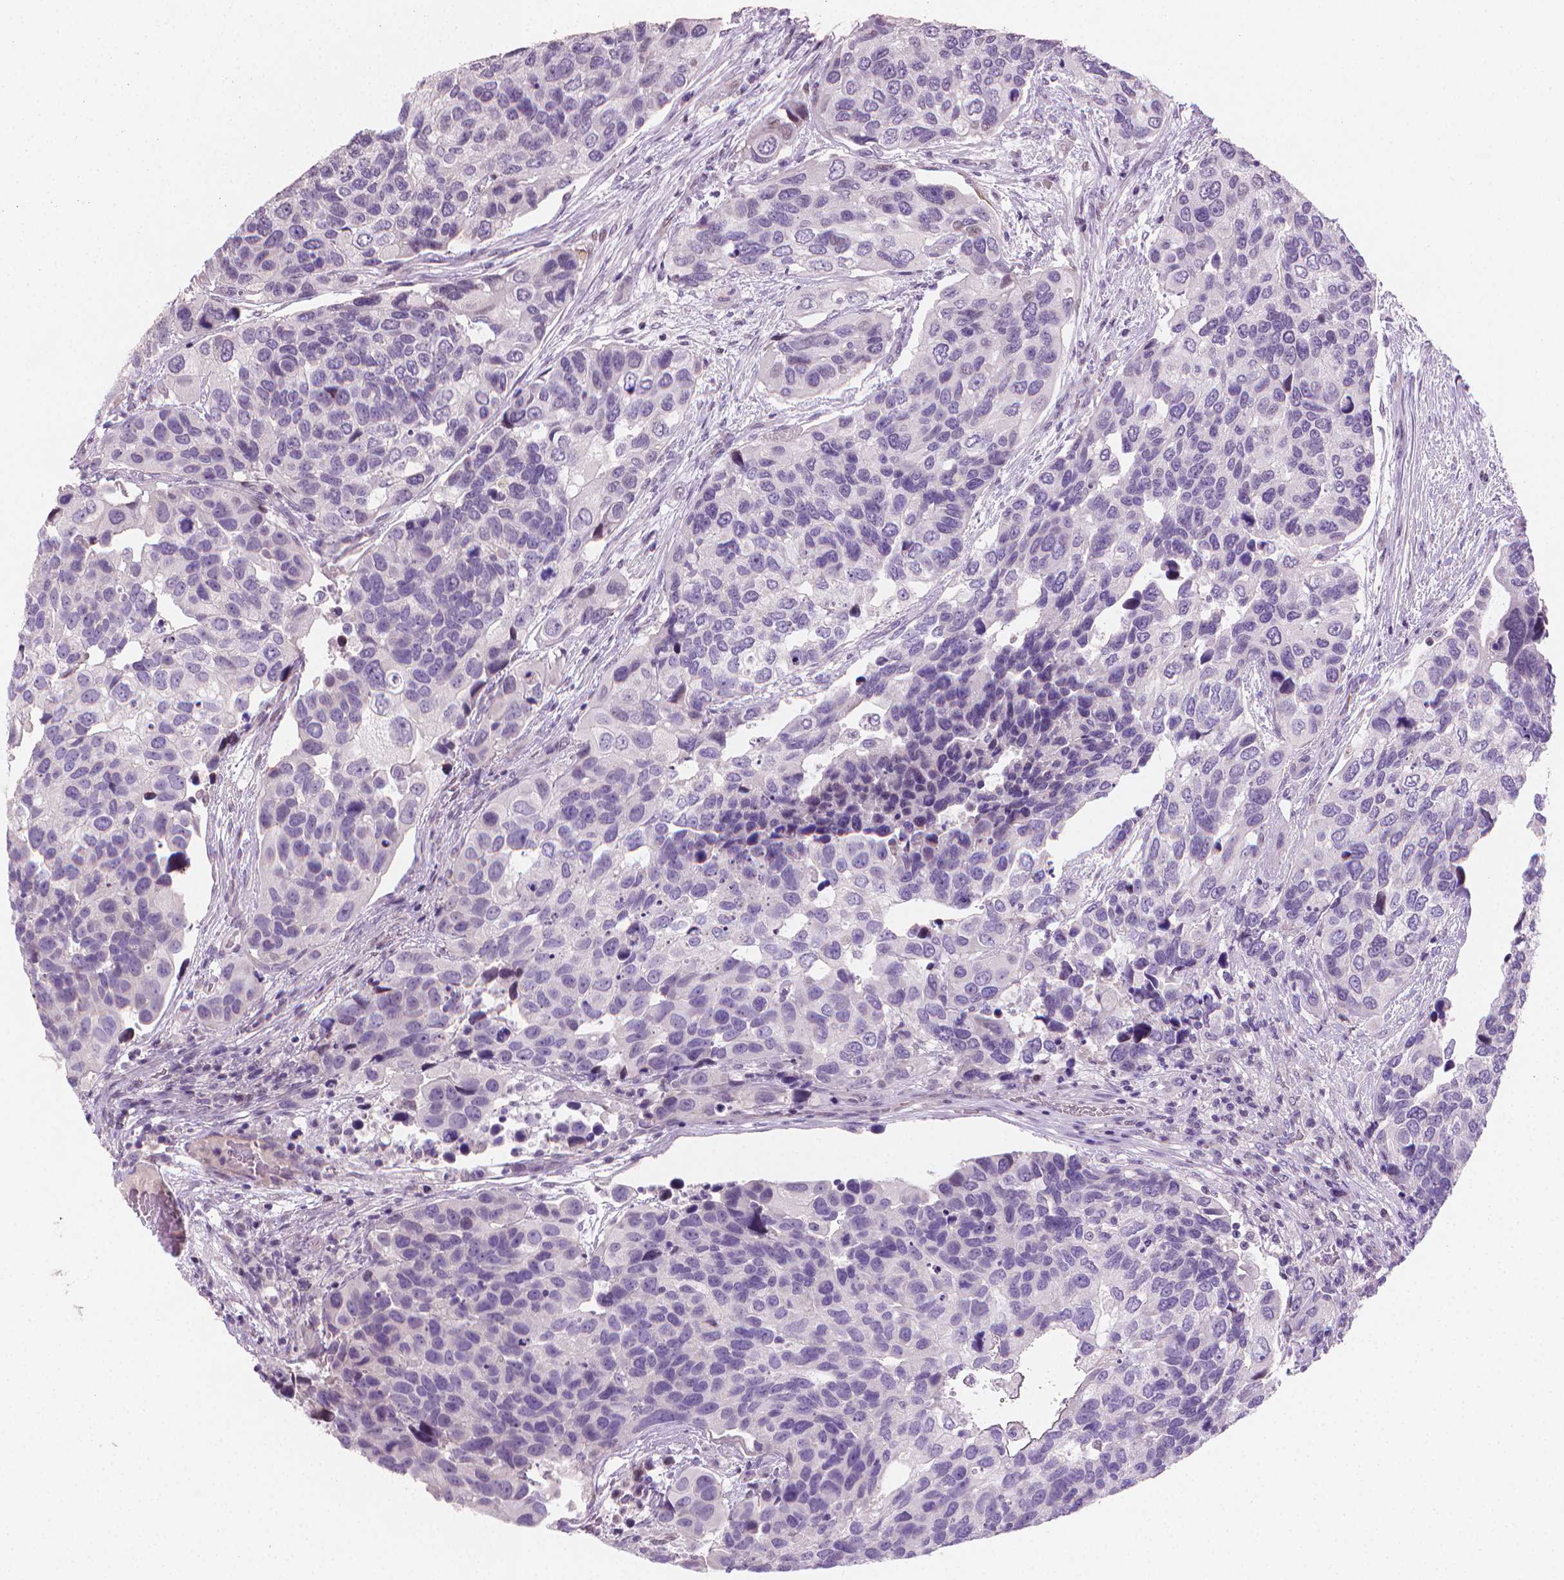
{"staining": {"intensity": "negative", "quantity": "none", "location": "none"}, "tissue": "urothelial cancer", "cell_type": "Tumor cells", "image_type": "cancer", "snomed": [{"axis": "morphology", "description": "Urothelial carcinoma, High grade"}, {"axis": "topography", "description": "Urinary bladder"}], "caption": "Immunohistochemical staining of human high-grade urothelial carcinoma exhibits no significant expression in tumor cells.", "gene": "CLXN", "patient": {"sex": "male", "age": 60}}